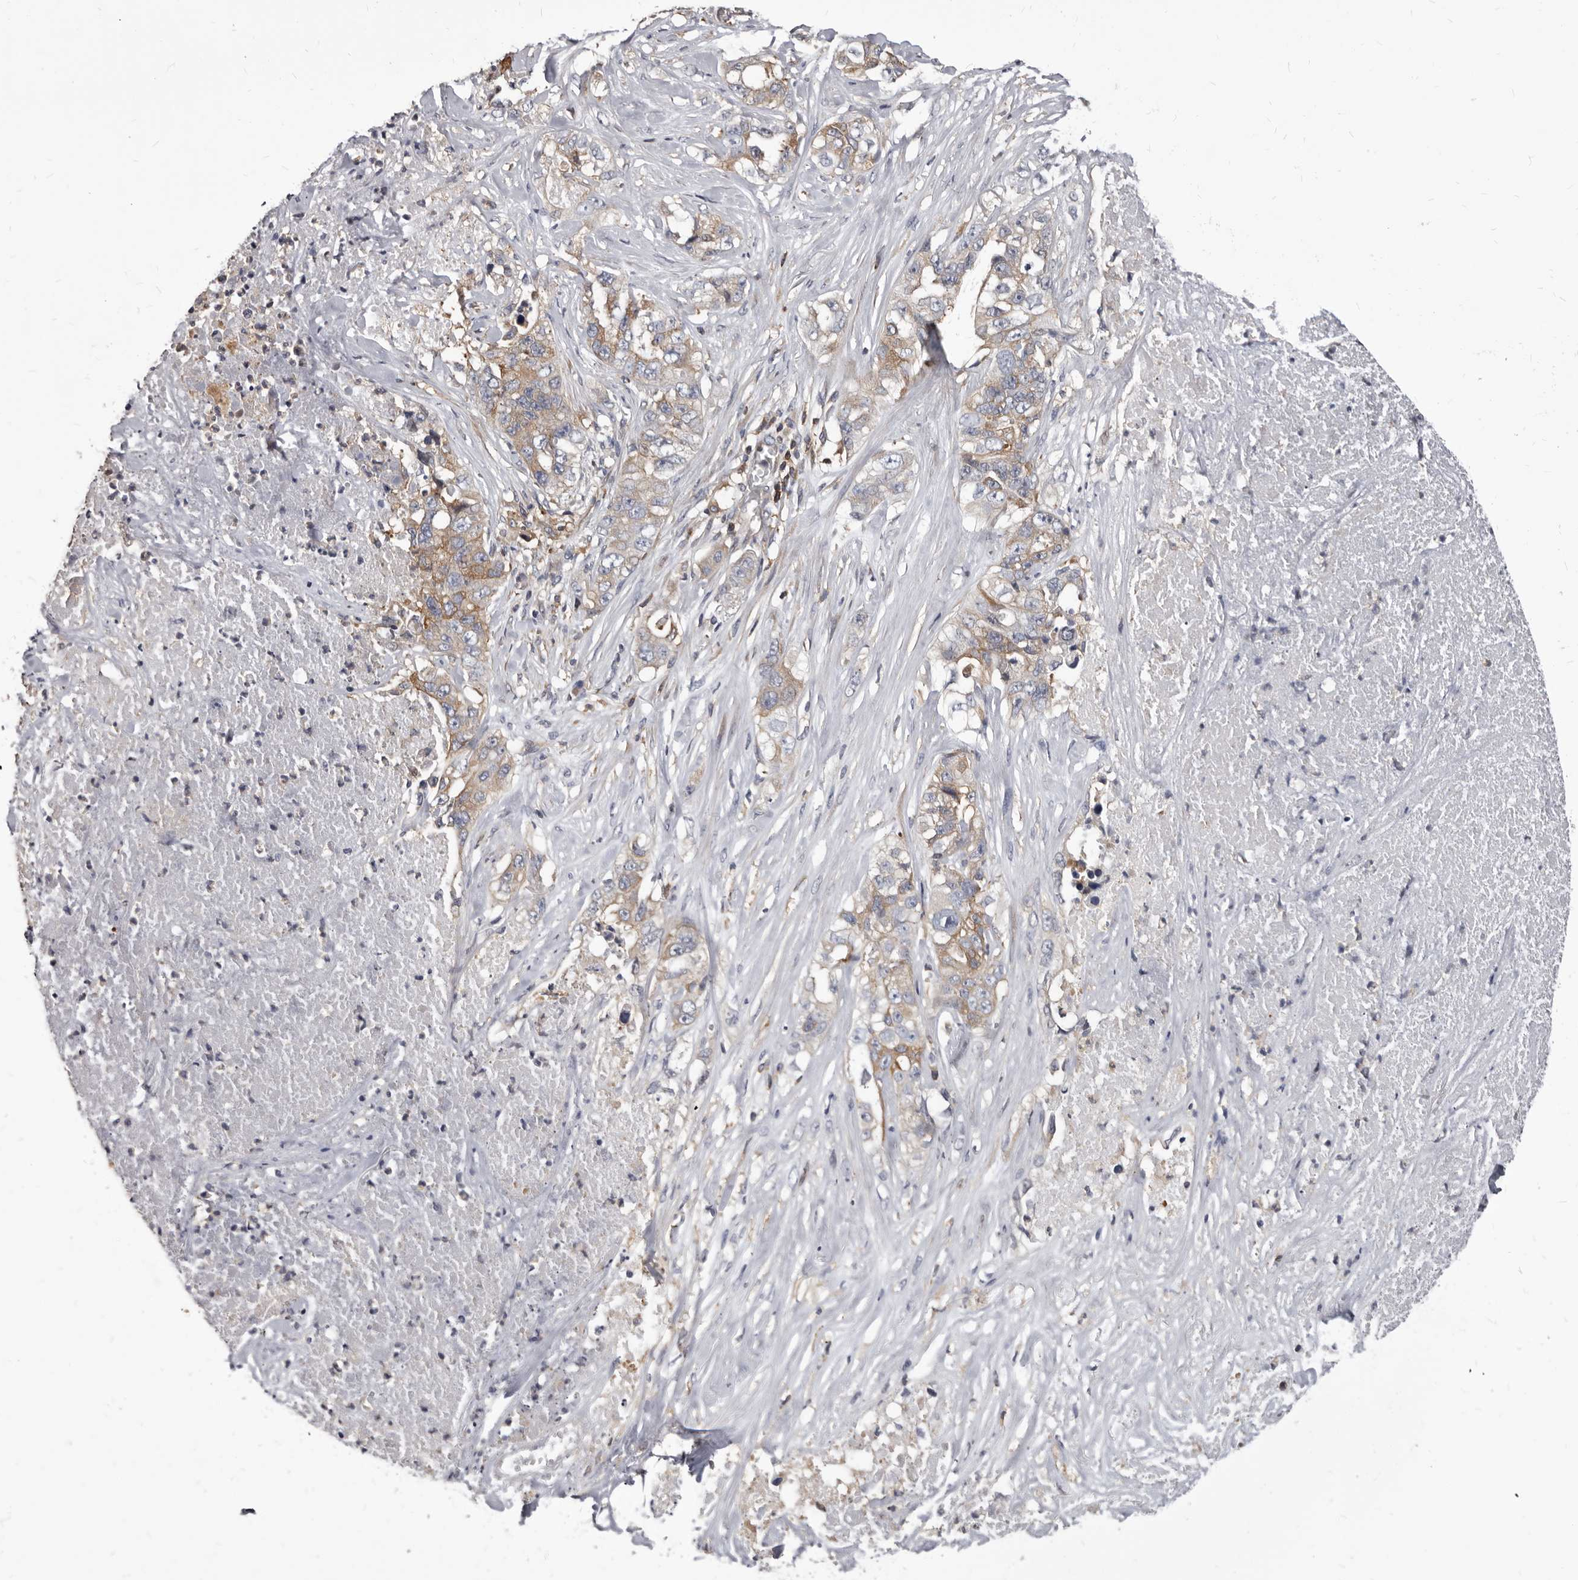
{"staining": {"intensity": "moderate", "quantity": ">75%", "location": "cytoplasmic/membranous"}, "tissue": "lung cancer", "cell_type": "Tumor cells", "image_type": "cancer", "snomed": [{"axis": "morphology", "description": "Adenocarcinoma, NOS"}, {"axis": "topography", "description": "Lung"}], "caption": "This image demonstrates immunohistochemistry staining of human adenocarcinoma (lung), with medium moderate cytoplasmic/membranous positivity in about >75% of tumor cells.", "gene": "NIBAN1", "patient": {"sex": "female", "age": 51}}